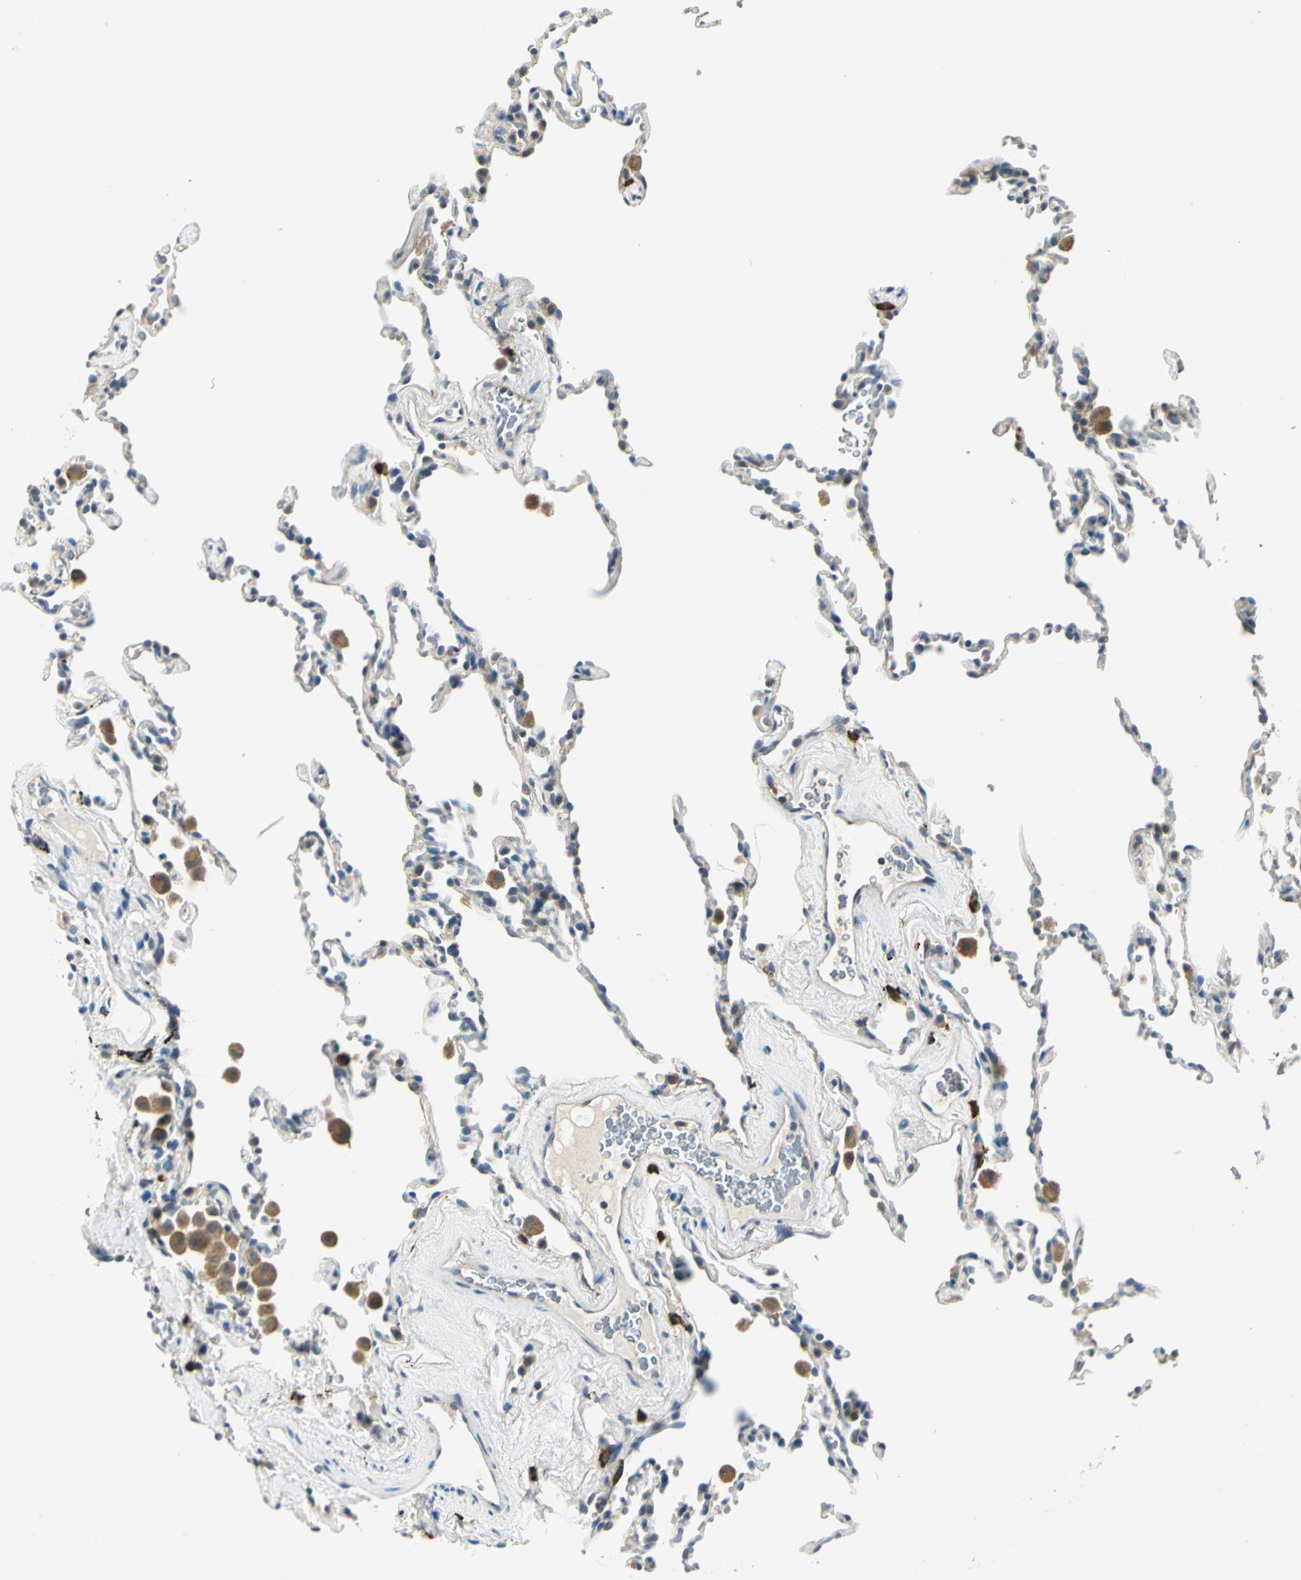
{"staining": {"intensity": "negative", "quantity": "none", "location": "none"}, "tissue": "lung", "cell_type": "Alveolar cells", "image_type": "normal", "snomed": [{"axis": "morphology", "description": "Normal tissue, NOS"}, {"axis": "morphology", "description": "Soft tissue tumor metastatic"}, {"axis": "topography", "description": "Lung"}], "caption": "Image shows no significant protein positivity in alveolar cells of benign lung.", "gene": "NIT1", "patient": {"sex": "male", "age": 59}}